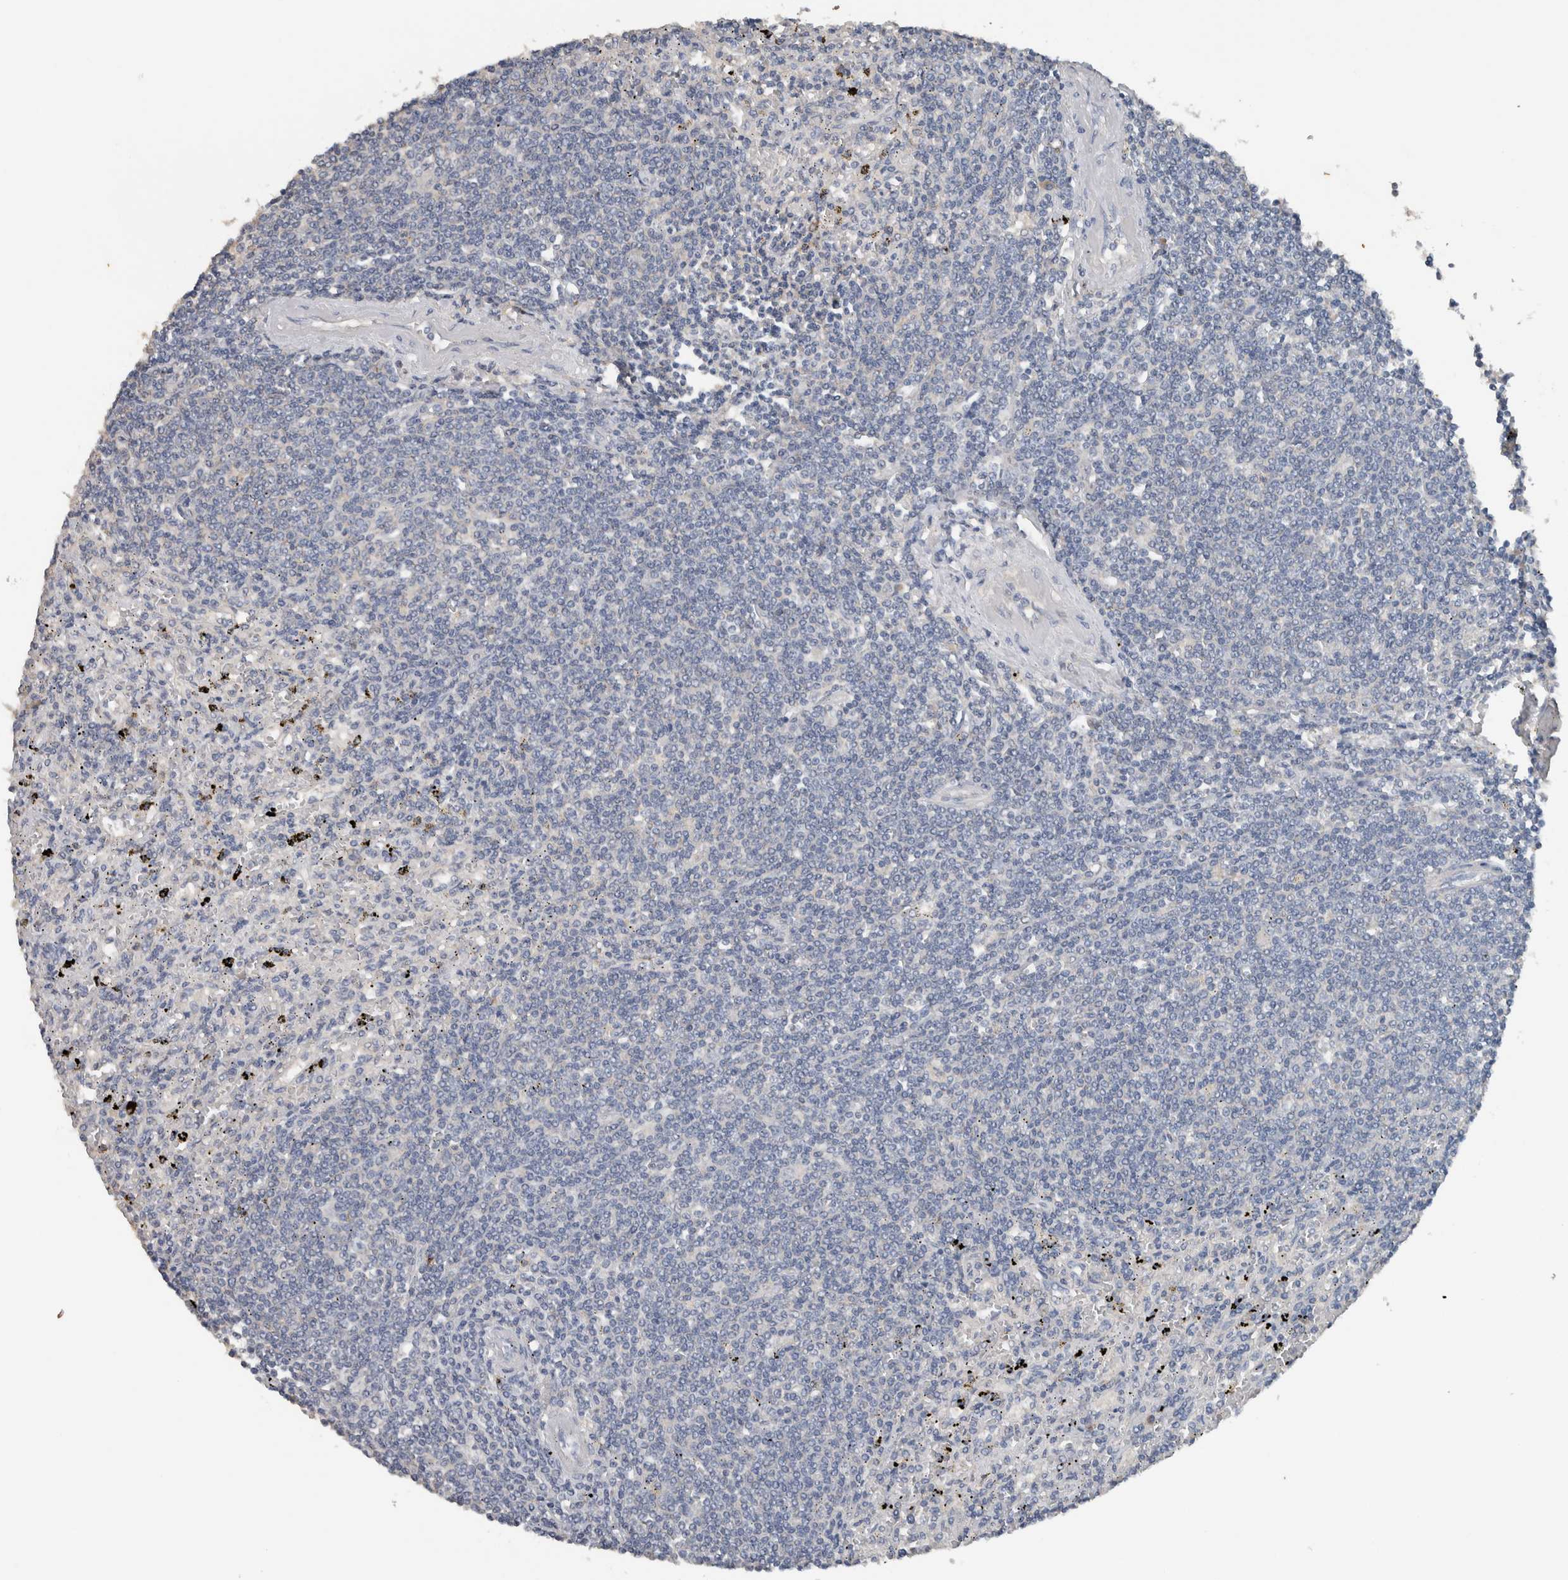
{"staining": {"intensity": "negative", "quantity": "none", "location": "none"}, "tissue": "lymphoma", "cell_type": "Tumor cells", "image_type": "cancer", "snomed": [{"axis": "morphology", "description": "Malignant lymphoma, non-Hodgkin's type, Low grade"}, {"axis": "topography", "description": "Spleen"}], "caption": "Tumor cells are negative for protein expression in human lymphoma.", "gene": "CRNN", "patient": {"sex": "male", "age": 76}}